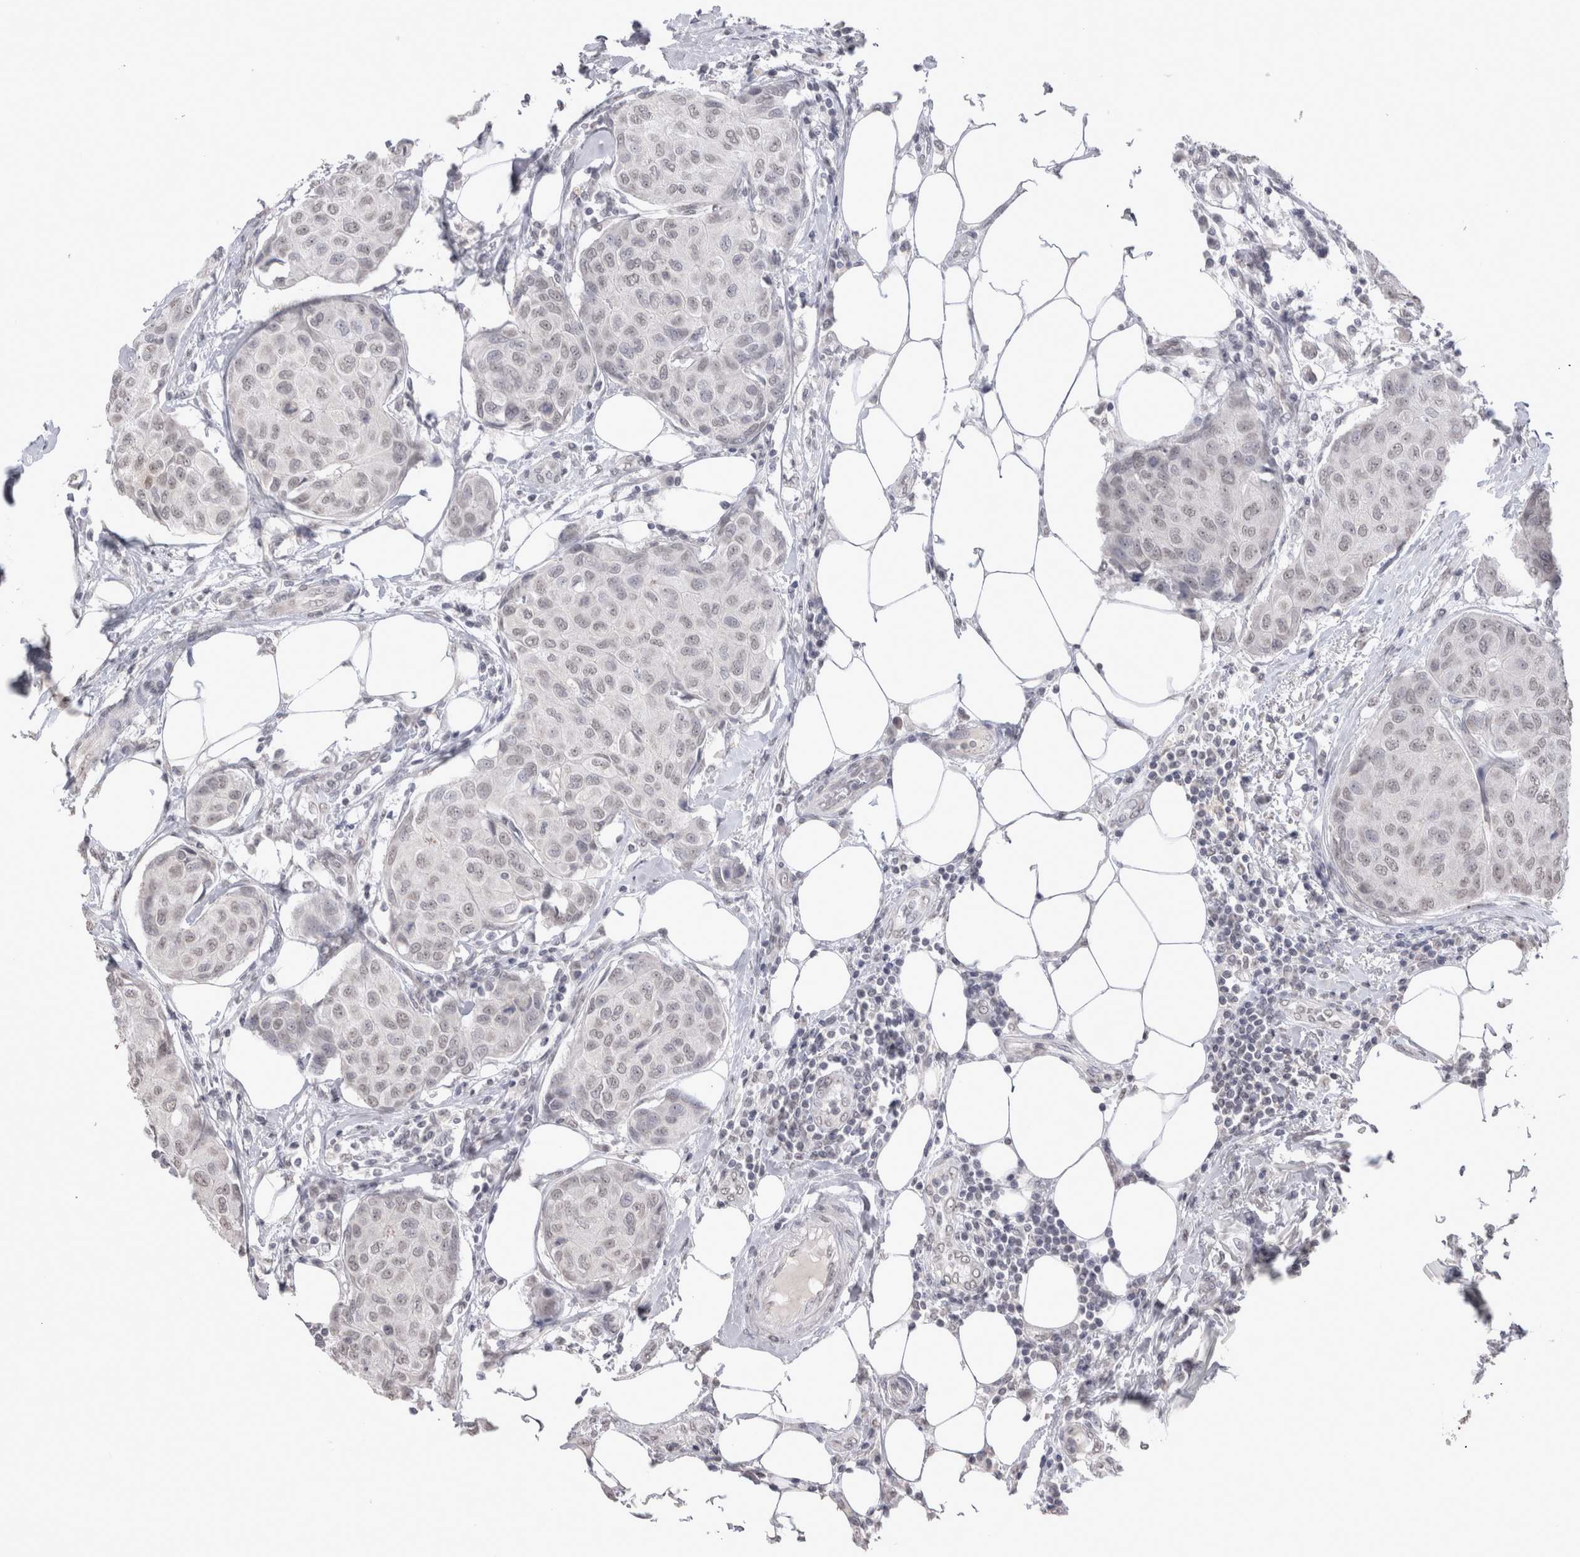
{"staining": {"intensity": "negative", "quantity": "none", "location": "none"}, "tissue": "breast cancer", "cell_type": "Tumor cells", "image_type": "cancer", "snomed": [{"axis": "morphology", "description": "Duct carcinoma"}, {"axis": "topography", "description": "Breast"}], "caption": "An image of breast infiltrating ductal carcinoma stained for a protein exhibits no brown staining in tumor cells. (Brightfield microscopy of DAB immunohistochemistry (IHC) at high magnification).", "gene": "DDX4", "patient": {"sex": "female", "age": 80}}